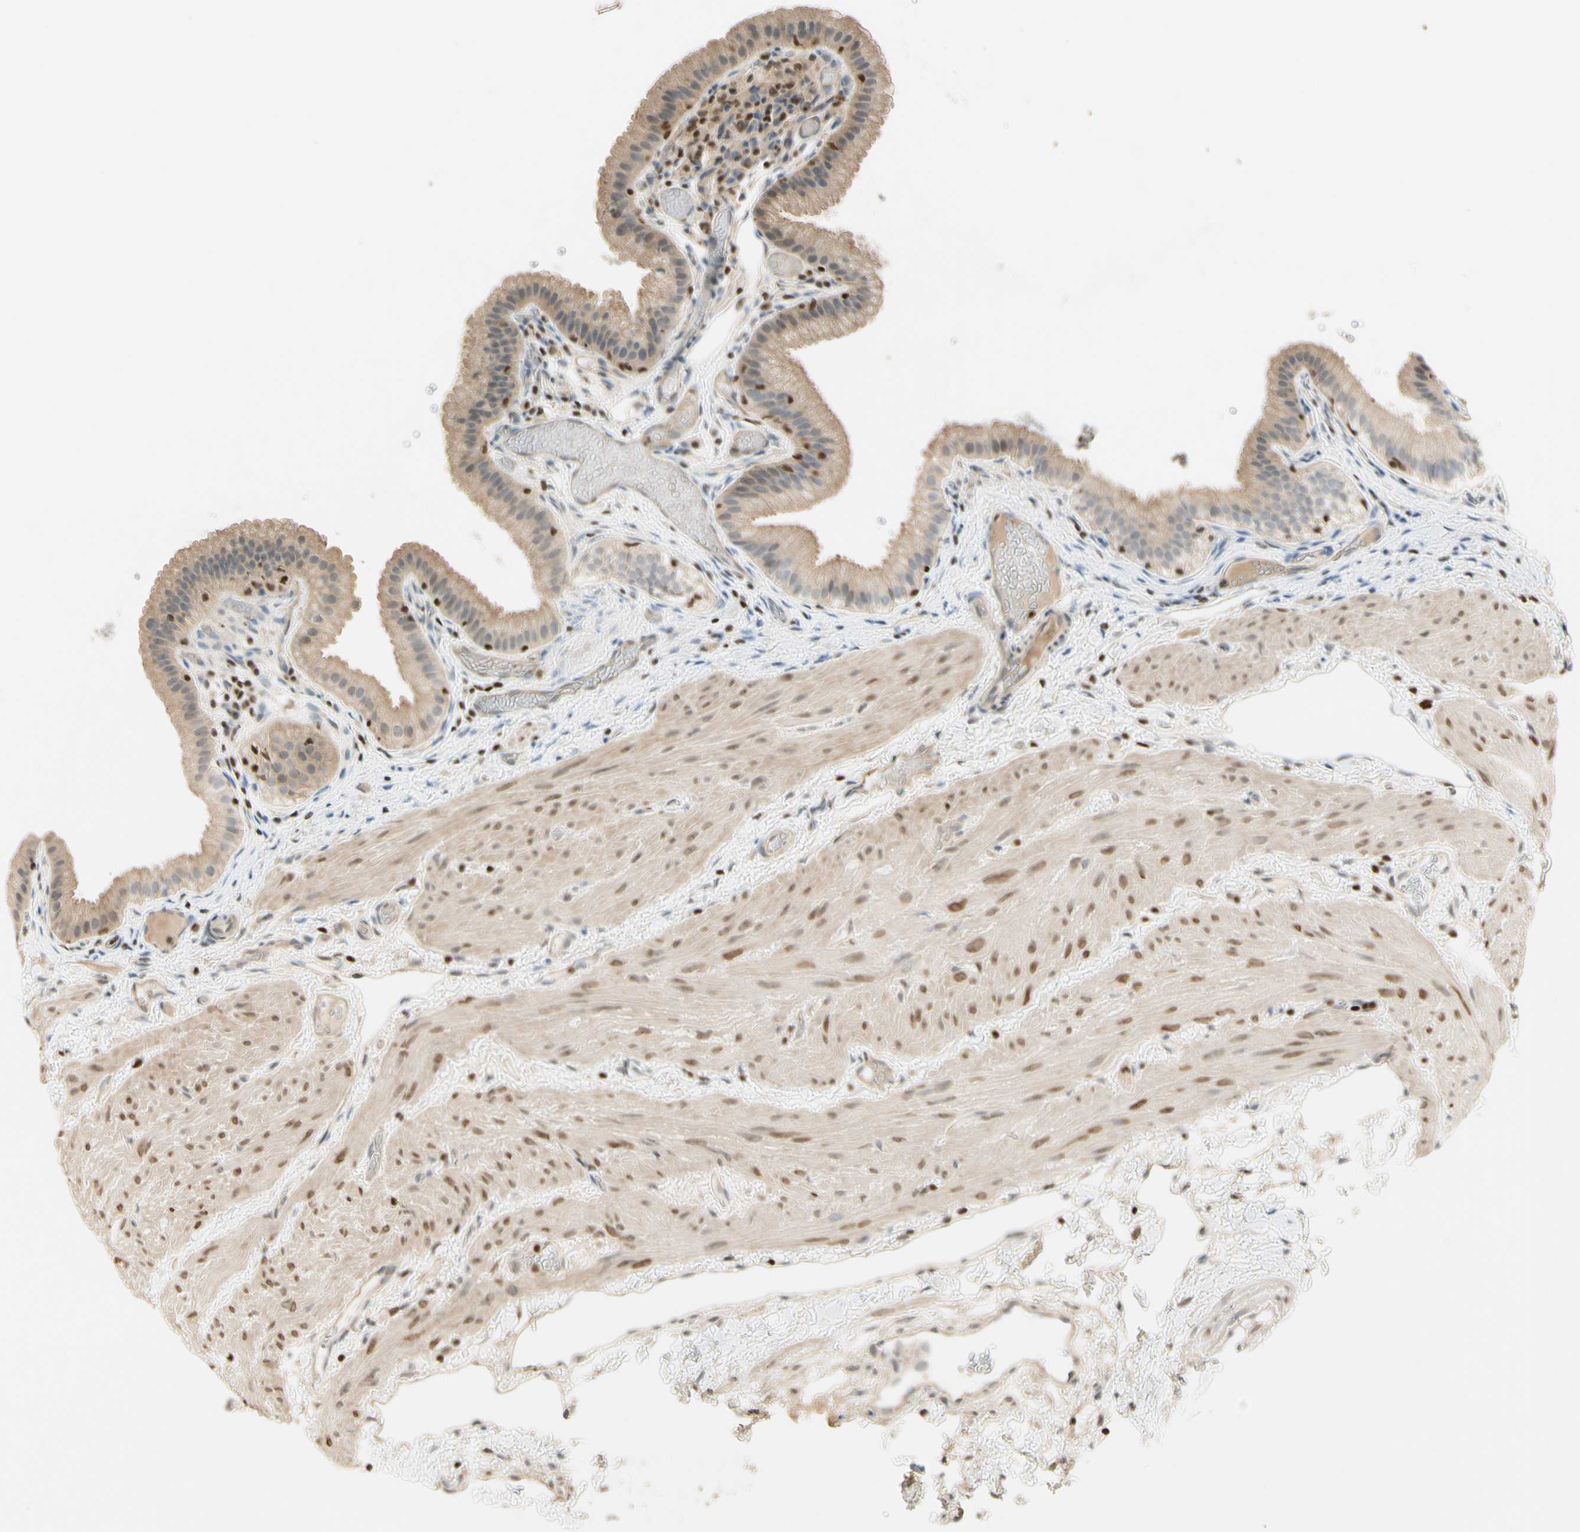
{"staining": {"intensity": "weak", "quantity": ">75%", "location": "cytoplasmic/membranous"}, "tissue": "gallbladder", "cell_type": "Glandular cells", "image_type": "normal", "snomed": [{"axis": "morphology", "description": "Normal tissue, NOS"}, {"axis": "topography", "description": "Gallbladder"}], "caption": "This is a histology image of immunohistochemistry staining of unremarkable gallbladder, which shows weak staining in the cytoplasmic/membranous of glandular cells.", "gene": "NFYA", "patient": {"sex": "female", "age": 26}}